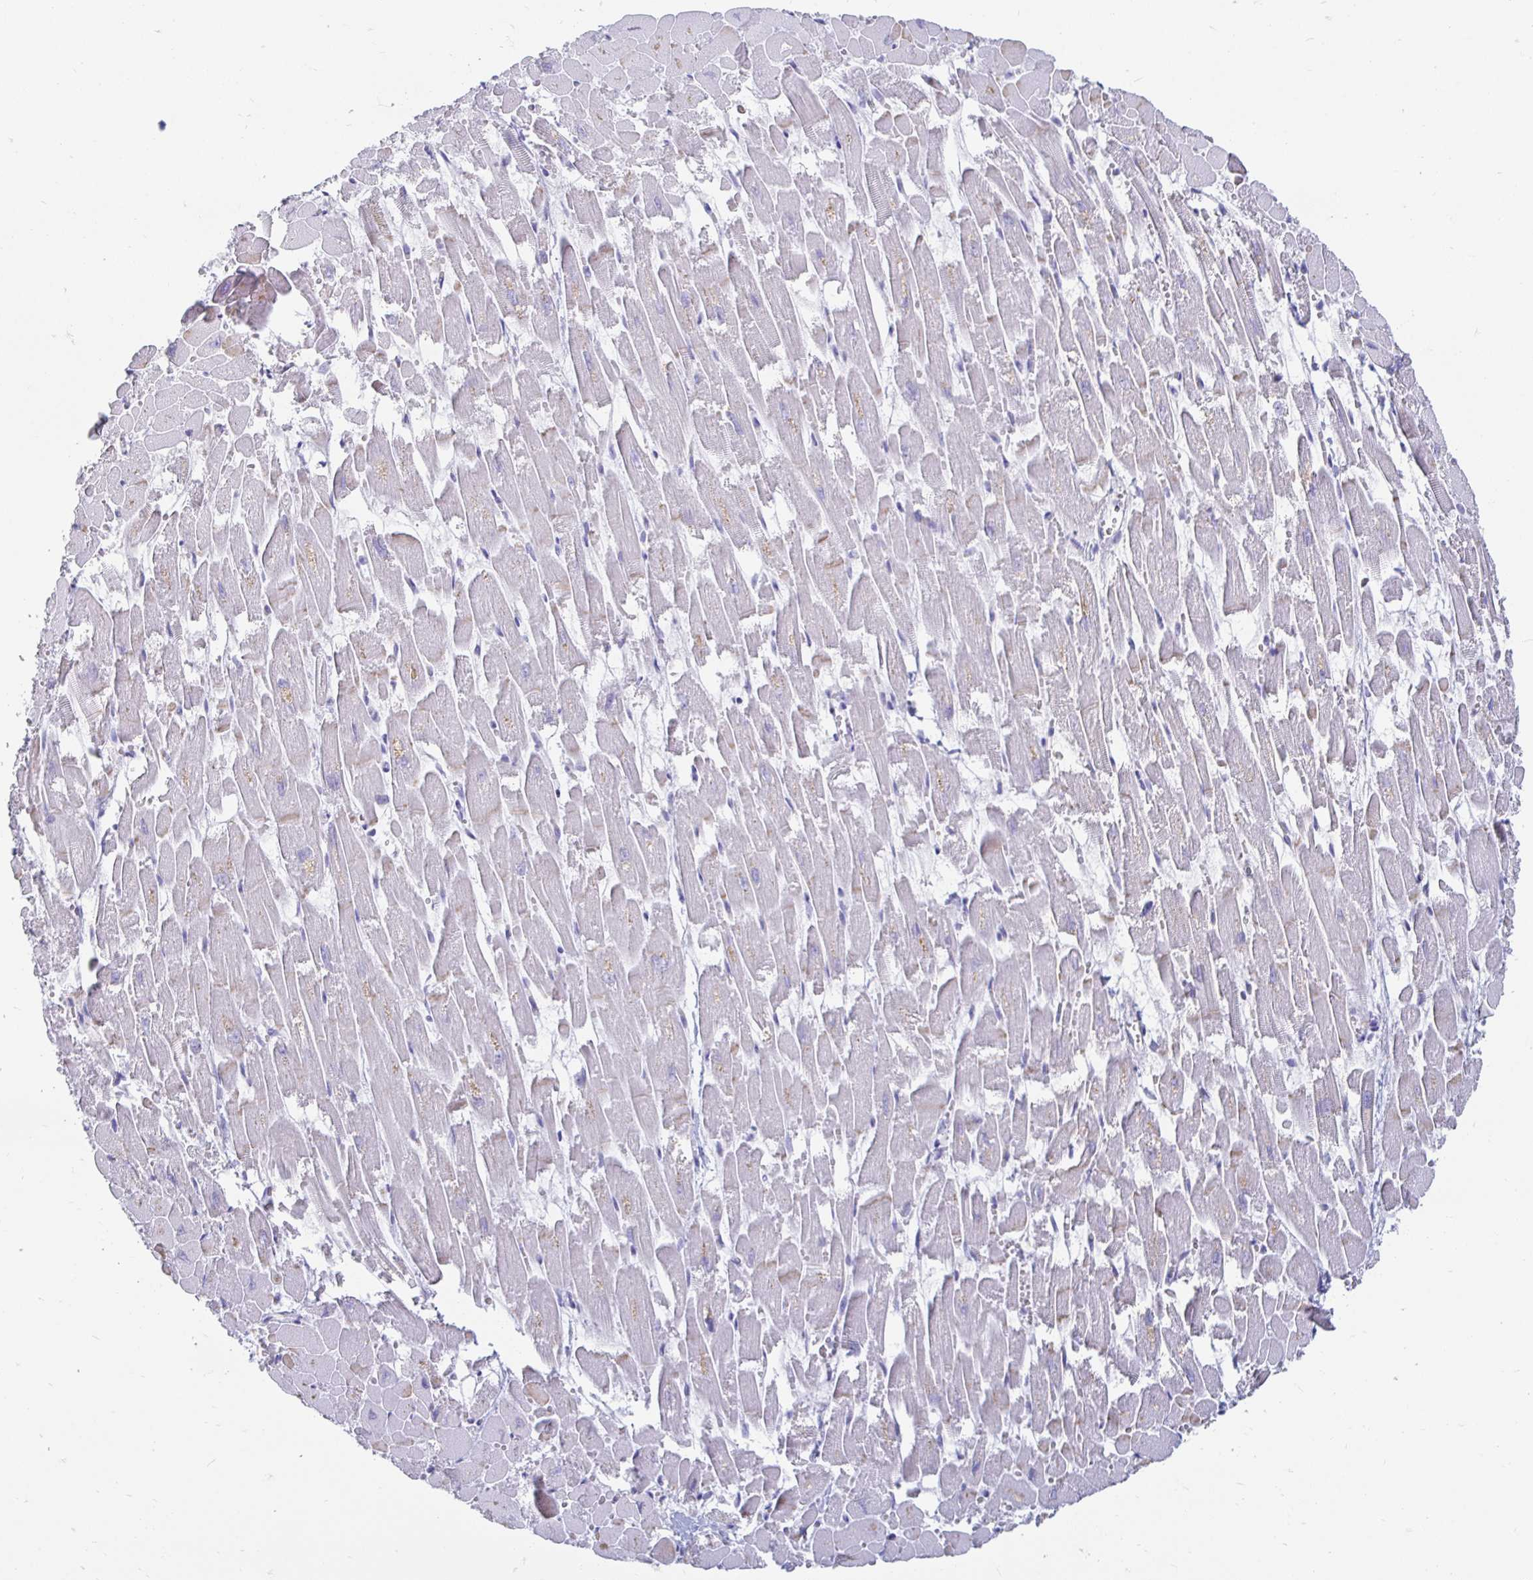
{"staining": {"intensity": "negative", "quantity": "none", "location": "none"}, "tissue": "heart muscle", "cell_type": "Cardiomyocytes", "image_type": "normal", "snomed": [{"axis": "morphology", "description": "Normal tissue, NOS"}, {"axis": "topography", "description": "Heart"}], "caption": "Immunohistochemistry (IHC) micrograph of benign heart muscle: heart muscle stained with DAB (3,3'-diaminobenzidine) exhibits no significant protein staining in cardiomyocytes. Brightfield microscopy of IHC stained with DAB (3,3'-diaminobenzidine) (brown) and hematoxylin (blue), captured at high magnification.", "gene": "PEG10", "patient": {"sex": "female", "age": 52}}